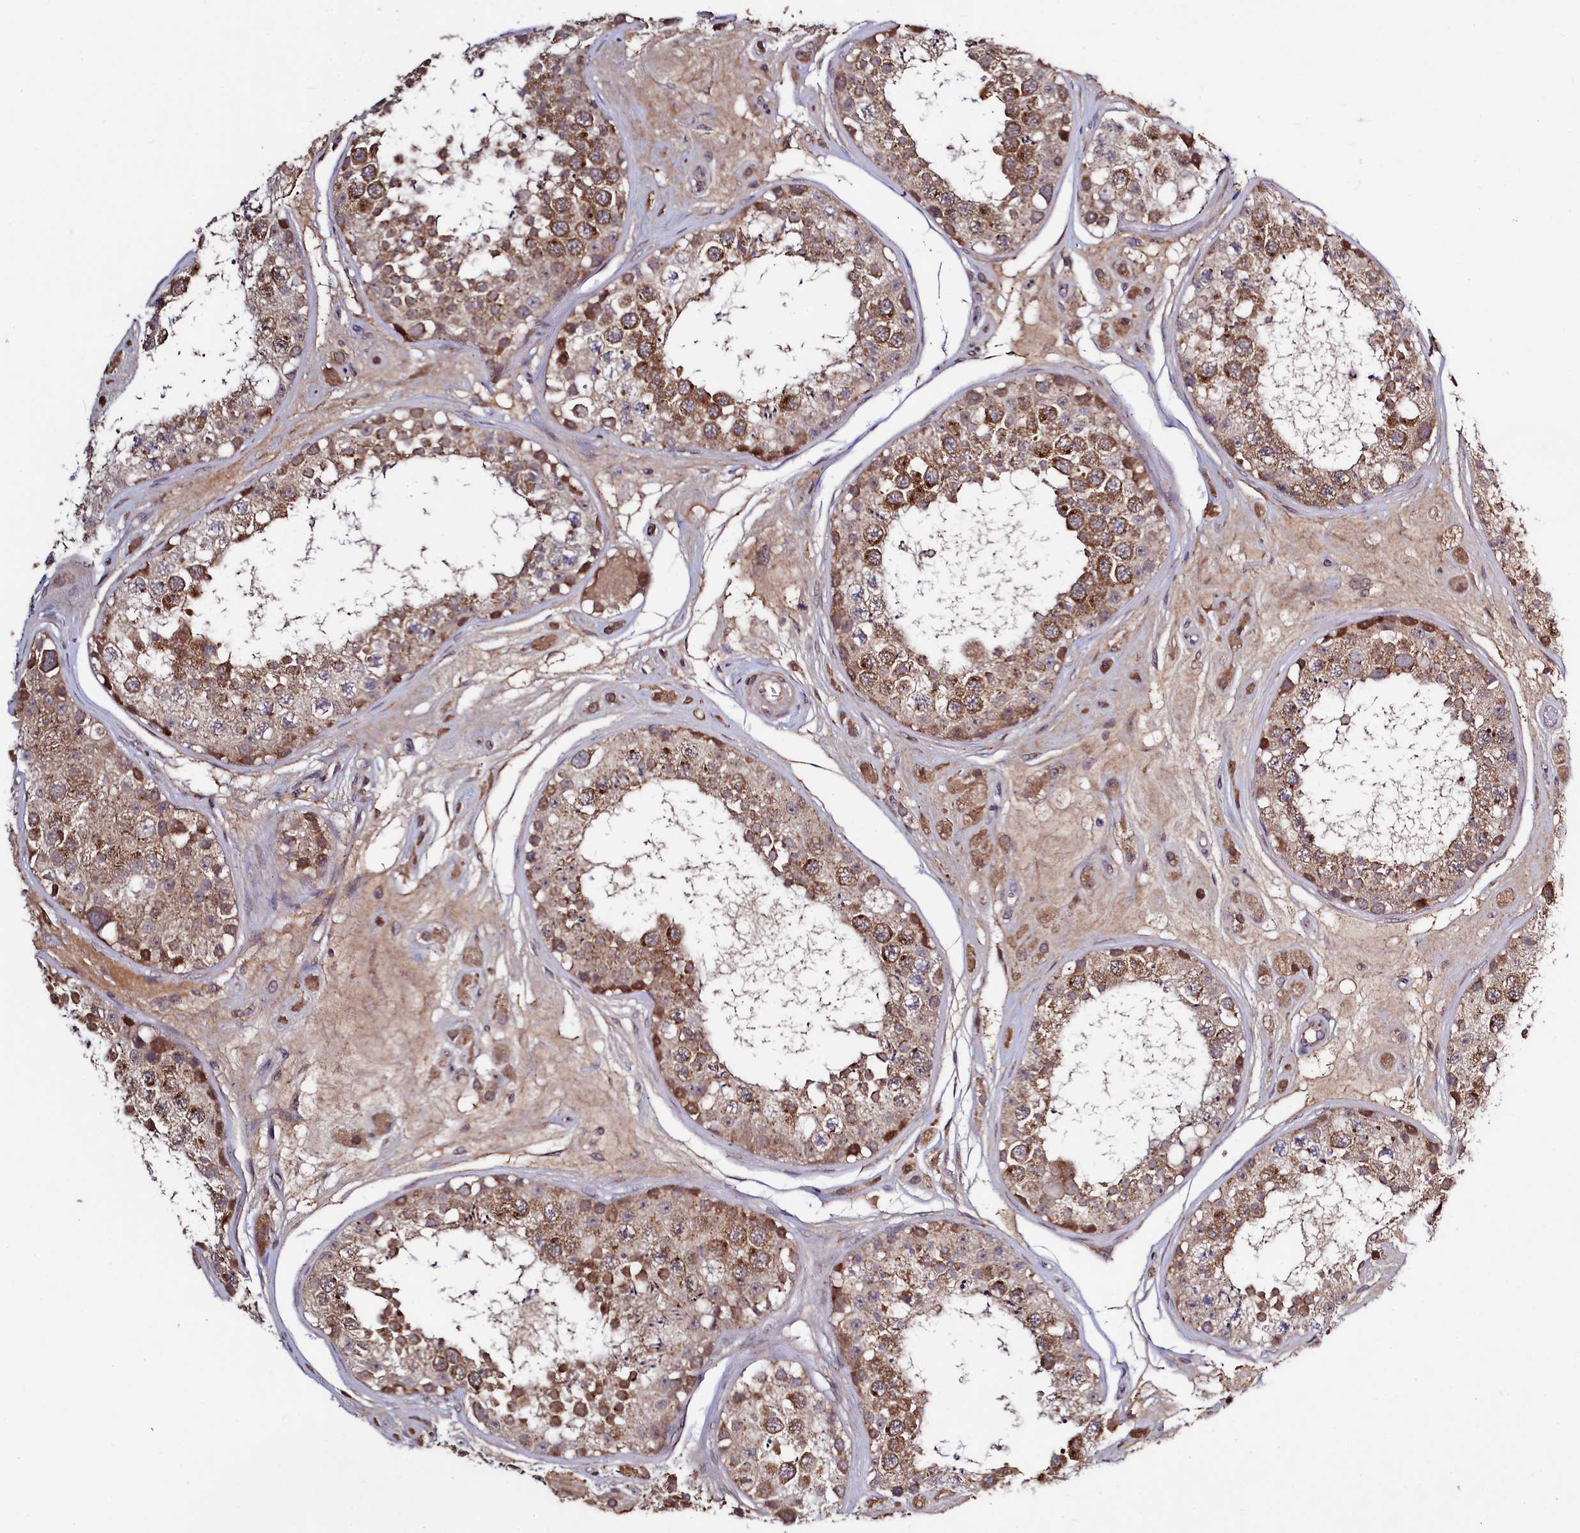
{"staining": {"intensity": "moderate", "quantity": ">75%", "location": "cytoplasmic/membranous"}, "tissue": "testis", "cell_type": "Cells in seminiferous ducts", "image_type": "normal", "snomed": [{"axis": "morphology", "description": "Normal tissue, NOS"}, {"axis": "topography", "description": "Testis"}], "caption": "IHC image of unremarkable human testis stained for a protein (brown), which shows medium levels of moderate cytoplasmic/membranous positivity in about >75% of cells in seminiferous ducts.", "gene": "SEC24C", "patient": {"sex": "male", "age": 25}}